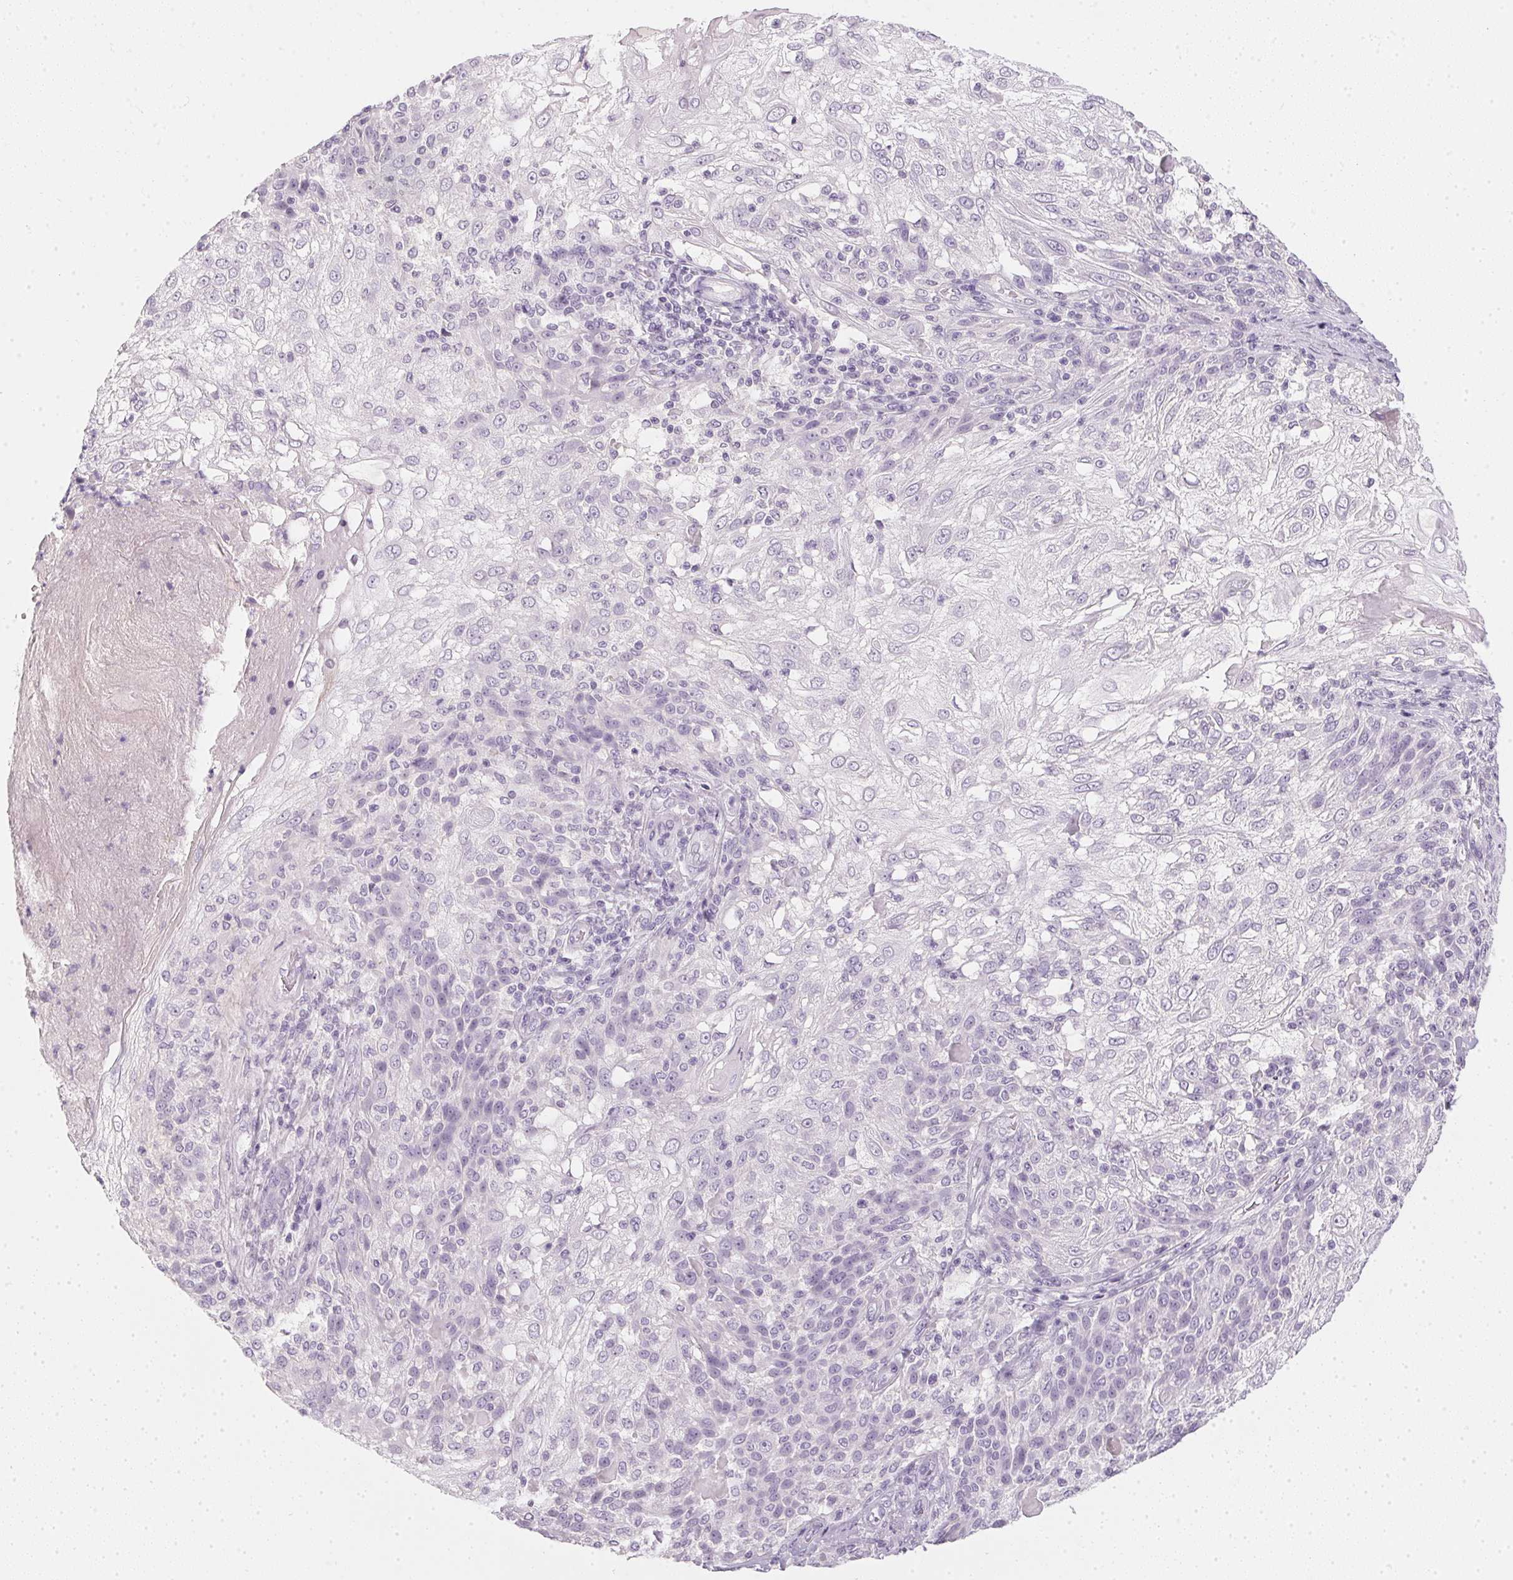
{"staining": {"intensity": "negative", "quantity": "none", "location": "none"}, "tissue": "skin cancer", "cell_type": "Tumor cells", "image_type": "cancer", "snomed": [{"axis": "morphology", "description": "Normal tissue, NOS"}, {"axis": "morphology", "description": "Squamous cell carcinoma, NOS"}, {"axis": "topography", "description": "Skin"}], "caption": "Skin cancer (squamous cell carcinoma) was stained to show a protein in brown. There is no significant positivity in tumor cells.", "gene": "TMEM72", "patient": {"sex": "female", "age": 83}}